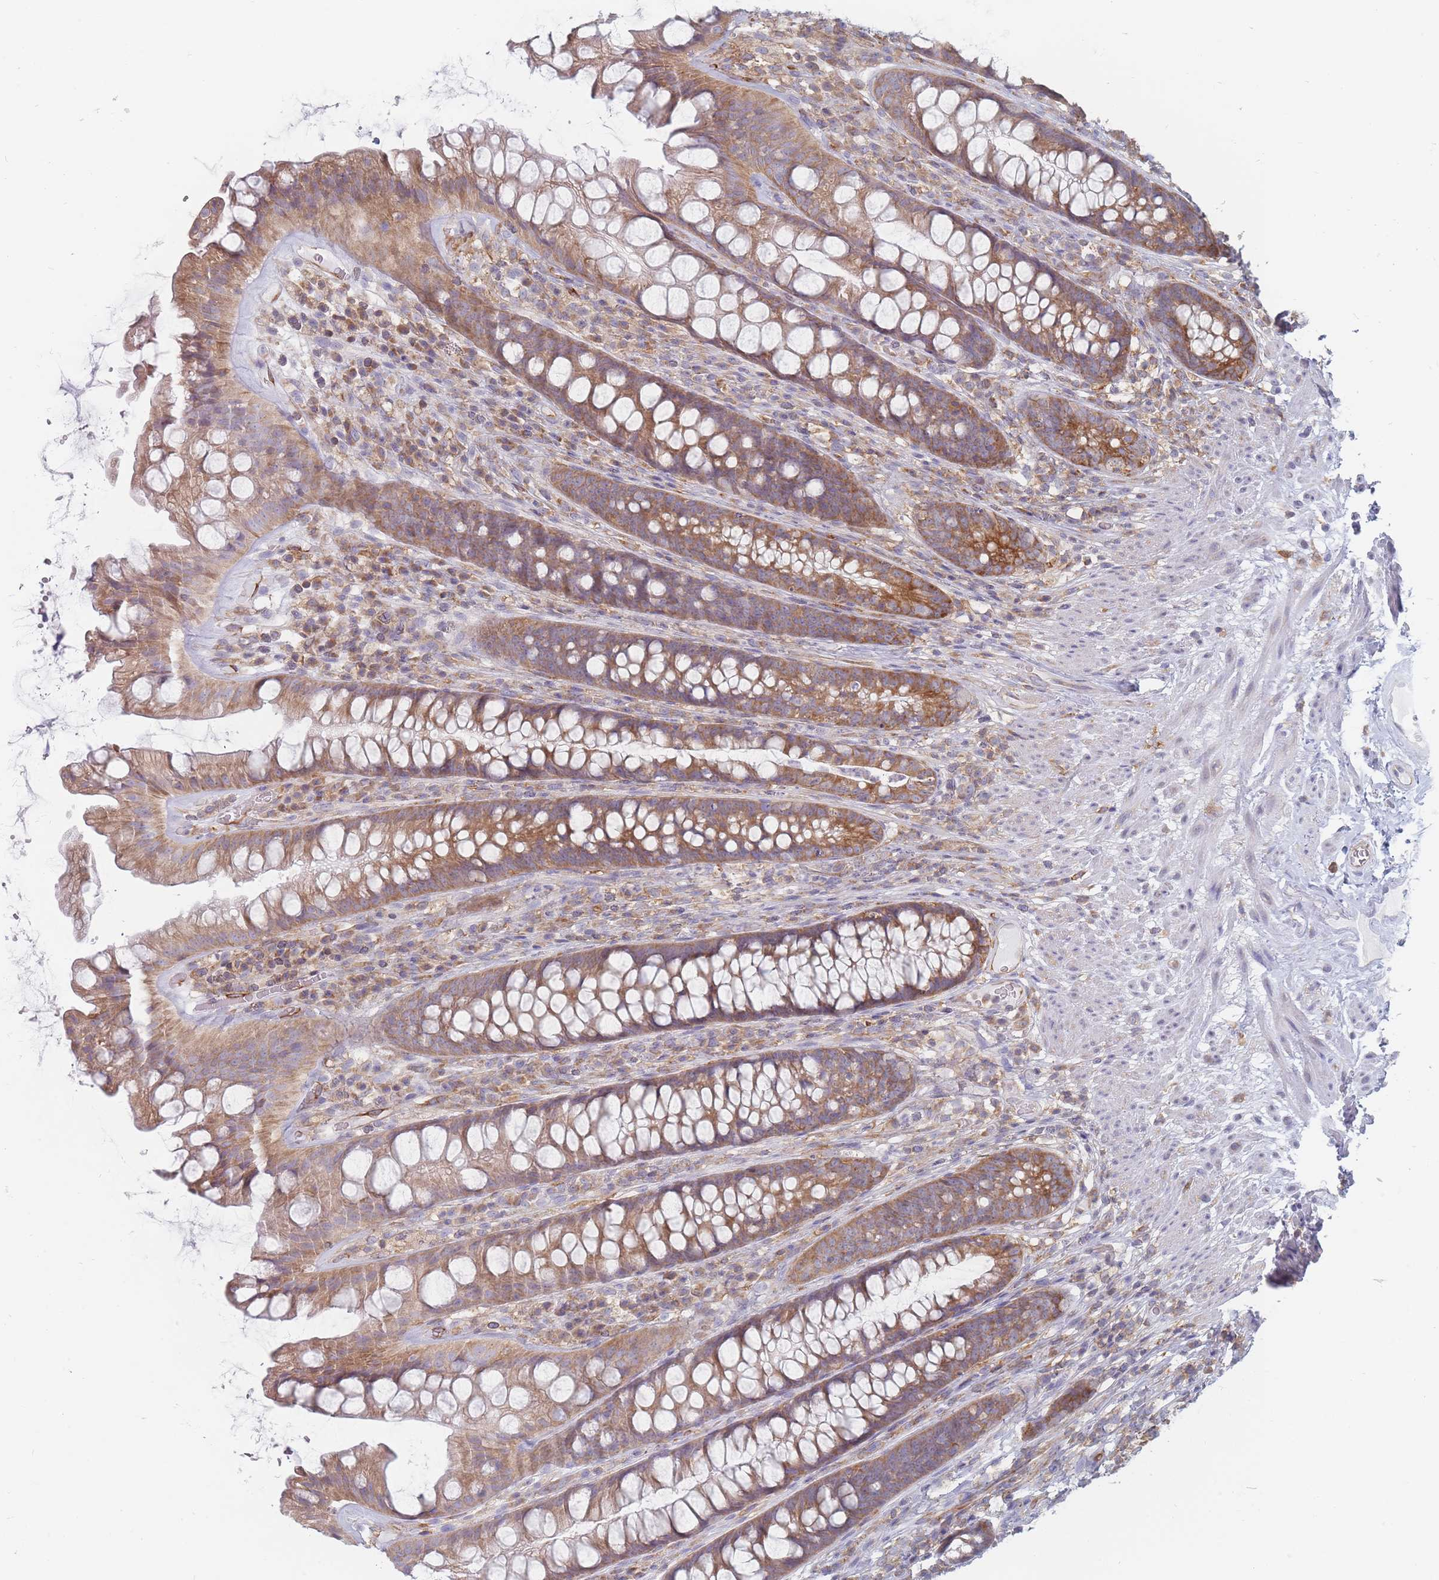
{"staining": {"intensity": "moderate", "quantity": ">75%", "location": "cytoplasmic/membranous"}, "tissue": "rectum", "cell_type": "Glandular cells", "image_type": "normal", "snomed": [{"axis": "morphology", "description": "Normal tissue, NOS"}, {"axis": "topography", "description": "Rectum"}], "caption": "DAB (3,3'-diaminobenzidine) immunohistochemical staining of unremarkable rectum exhibits moderate cytoplasmic/membranous protein positivity in about >75% of glandular cells.", "gene": "MAP1S", "patient": {"sex": "male", "age": 74}}